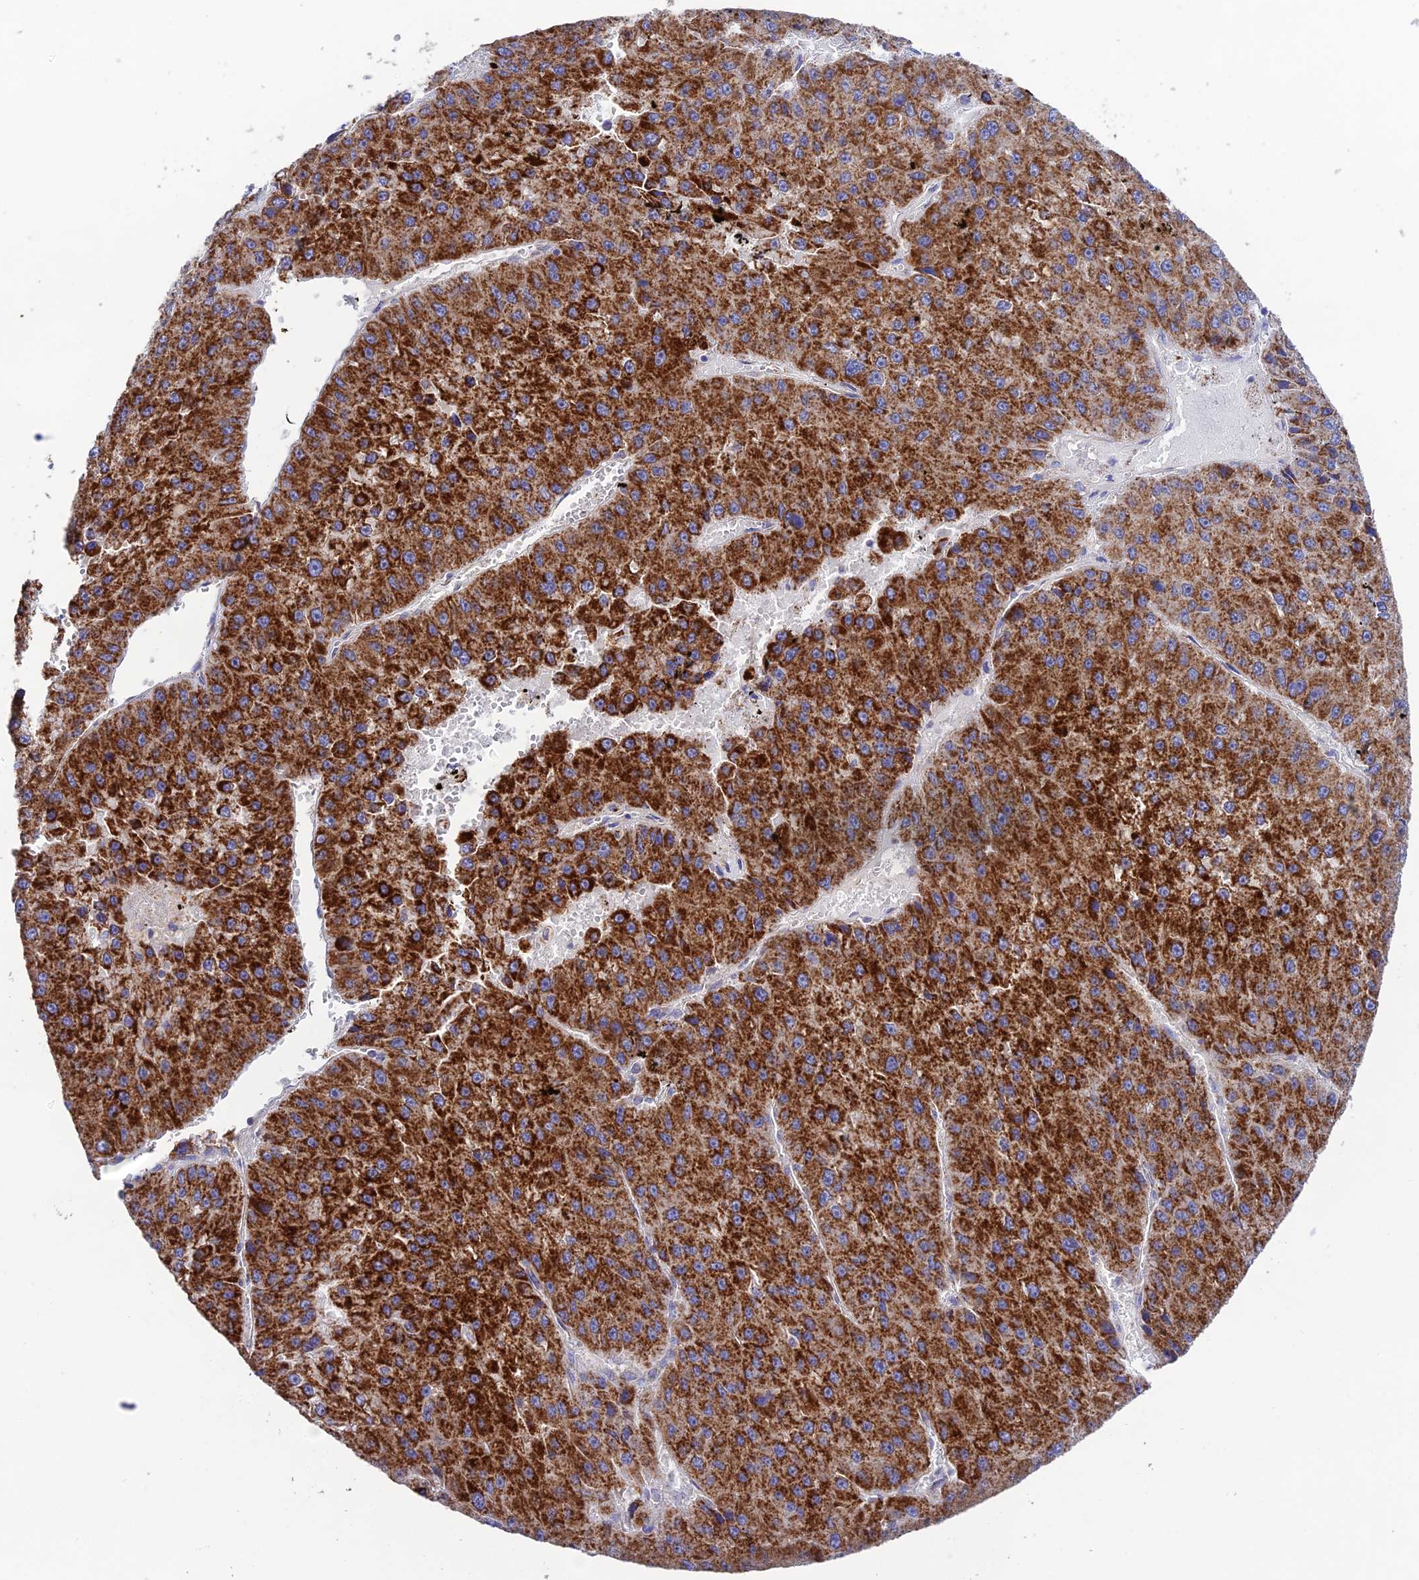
{"staining": {"intensity": "strong", "quantity": ">75%", "location": "cytoplasmic/membranous"}, "tissue": "liver cancer", "cell_type": "Tumor cells", "image_type": "cancer", "snomed": [{"axis": "morphology", "description": "Carcinoma, Hepatocellular, NOS"}, {"axis": "topography", "description": "Liver"}], "caption": "Immunohistochemical staining of hepatocellular carcinoma (liver) displays high levels of strong cytoplasmic/membranous positivity in about >75% of tumor cells.", "gene": "HSDL2", "patient": {"sex": "female", "age": 73}}